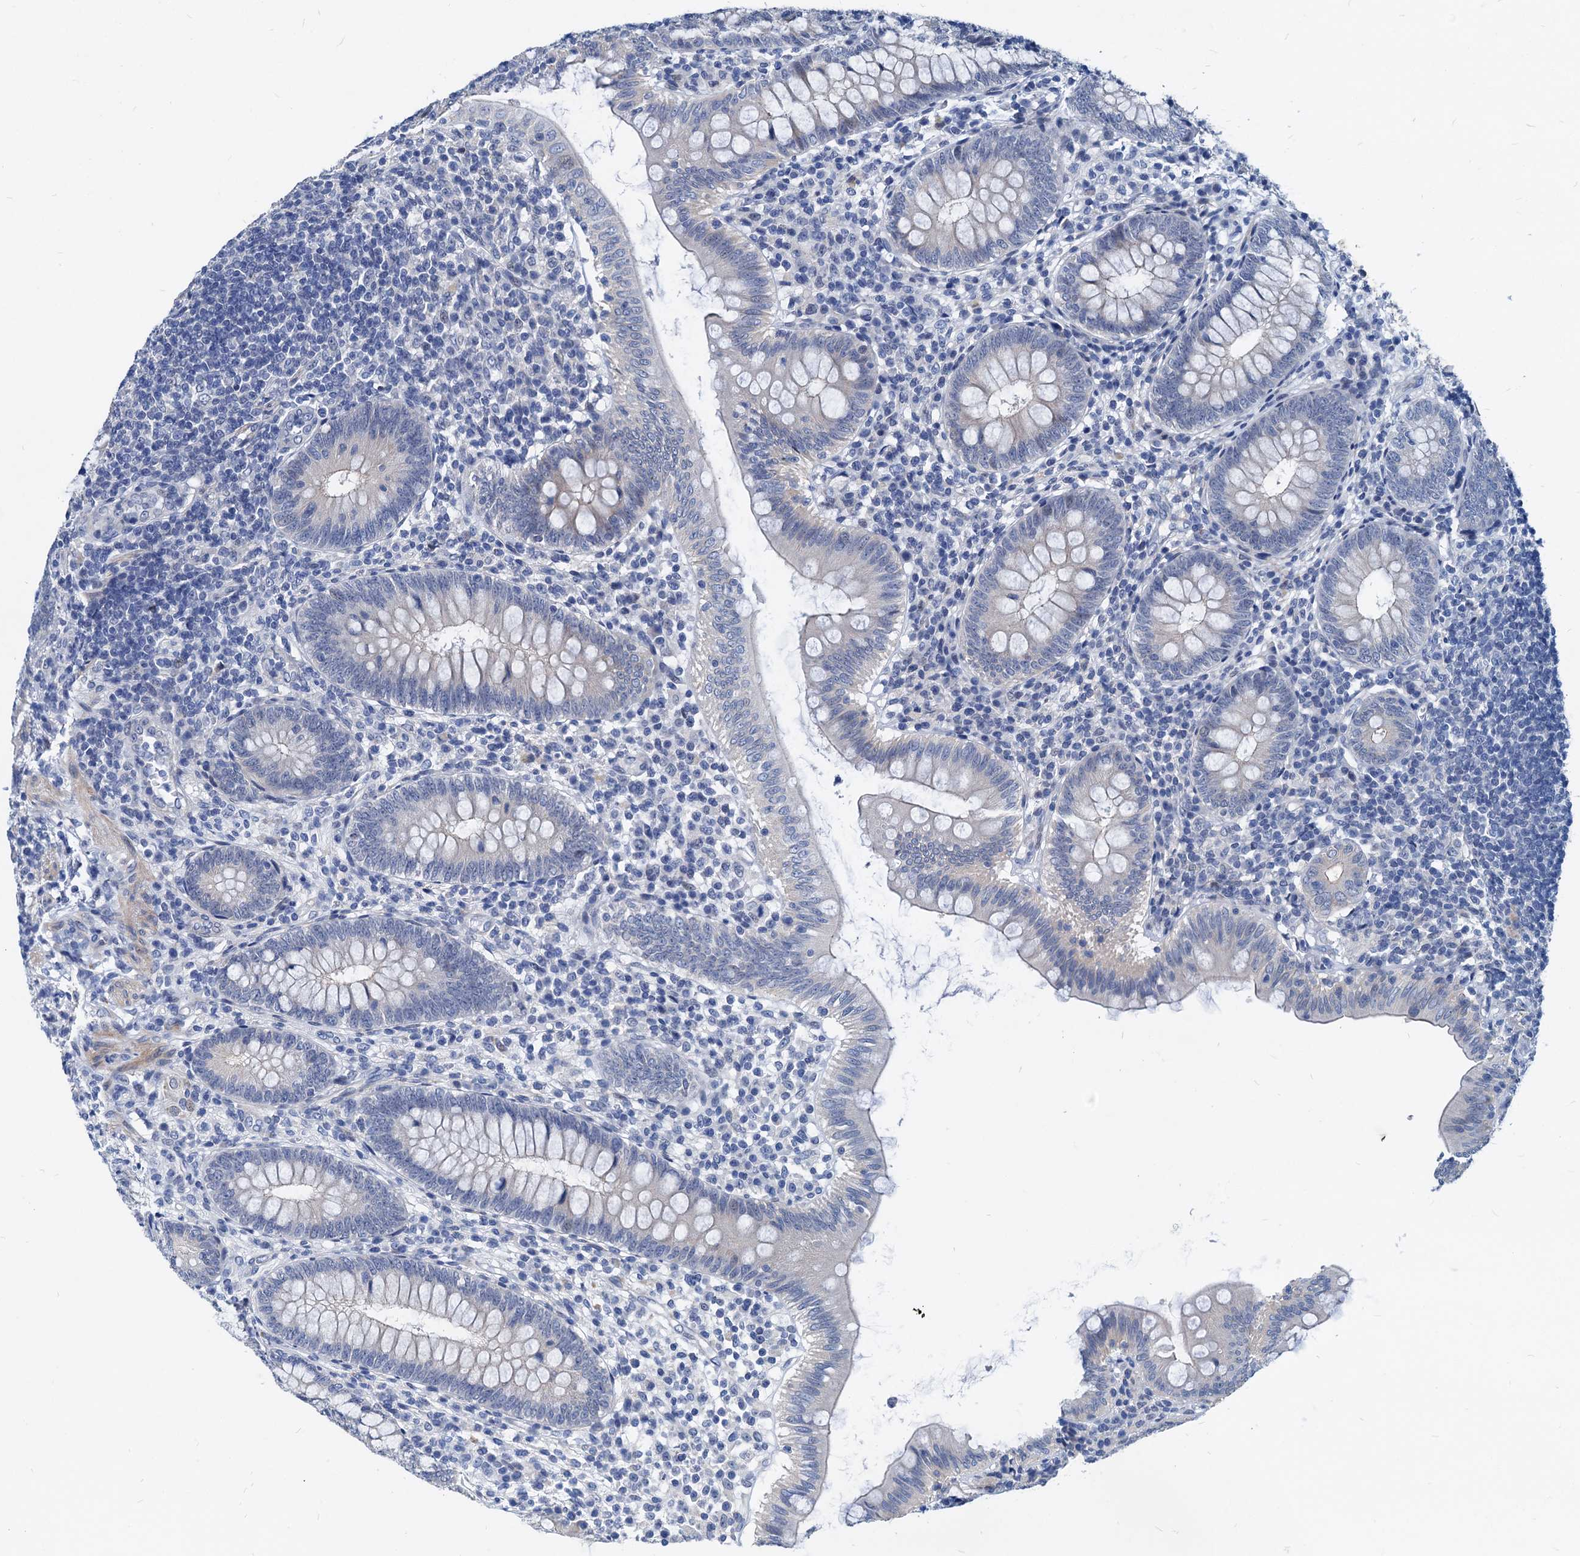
{"staining": {"intensity": "negative", "quantity": "none", "location": "none"}, "tissue": "appendix", "cell_type": "Glandular cells", "image_type": "normal", "snomed": [{"axis": "morphology", "description": "Normal tissue, NOS"}, {"axis": "topography", "description": "Appendix"}], "caption": "The IHC histopathology image has no significant positivity in glandular cells of appendix.", "gene": "HSF2", "patient": {"sex": "male", "age": 14}}